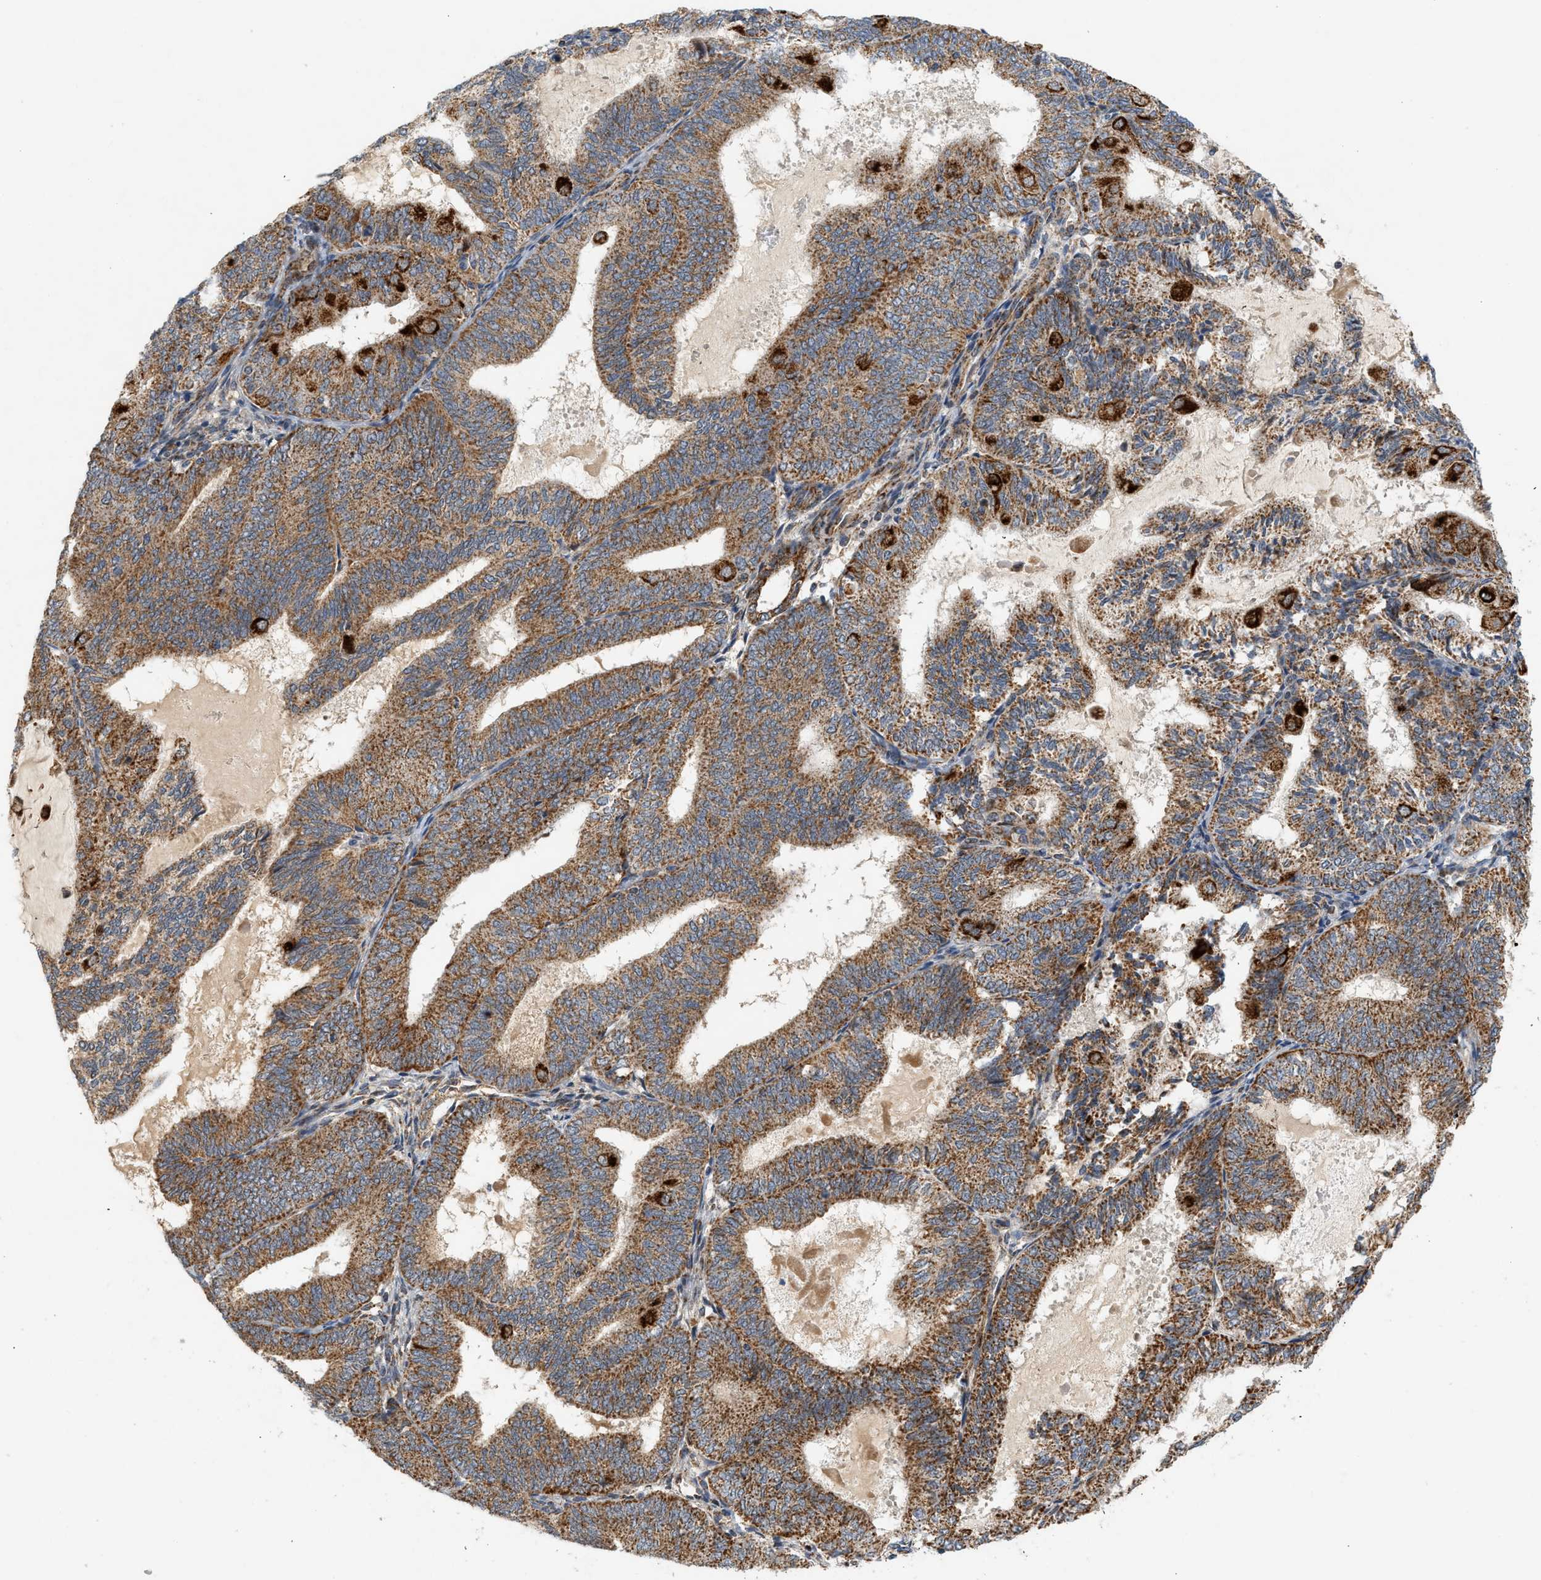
{"staining": {"intensity": "moderate", "quantity": ">75%", "location": "cytoplasmic/membranous"}, "tissue": "endometrial cancer", "cell_type": "Tumor cells", "image_type": "cancer", "snomed": [{"axis": "morphology", "description": "Adenocarcinoma, NOS"}, {"axis": "topography", "description": "Endometrium"}], "caption": "Endometrial cancer was stained to show a protein in brown. There is medium levels of moderate cytoplasmic/membranous expression in about >75% of tumor cells.", "gene": "MCU", "patient": {"sex": "female", "age": 81}}